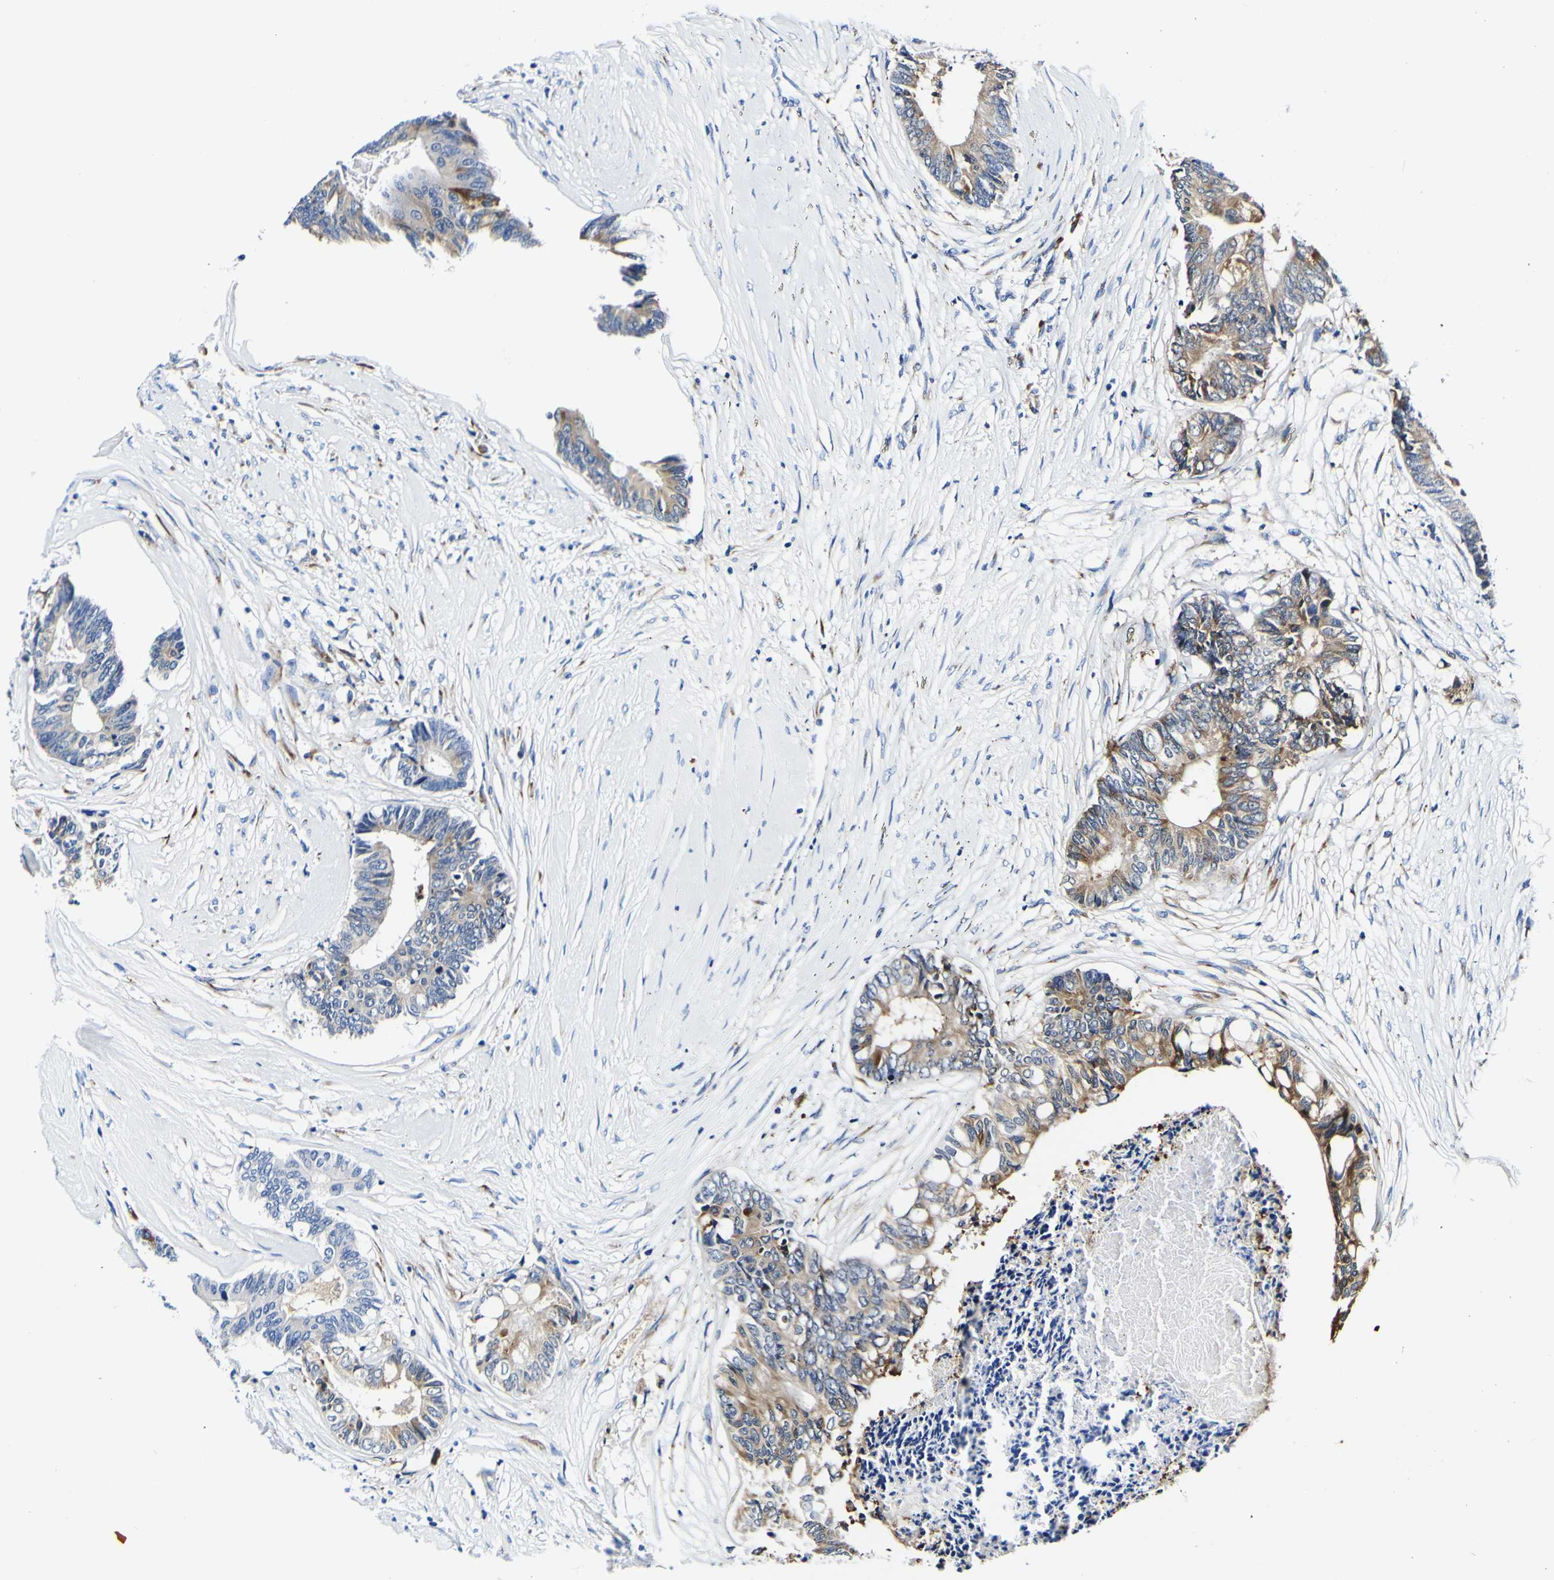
{"staining": {"intensity": "moderate", "quantity": "25%-75%", "location": "cytoplasmic/membranous"}, "tissue": "colorectal cancer", "cell_type": "Tumor cells", "image_type": "cancer", "snomed": [{"axis": "morphology", "description": "Adenocarcinoma, NOS"}, {"axis": "topography", "description": "Rectum"}], "caption": "This is an image of IHC staining of colorectal adenocarcinoma, which shows moderate staining in the cytoplasmic/membranous of tumor cells.", "gene": "P4HB", "patient": {"sex": "male", "age": 63}}